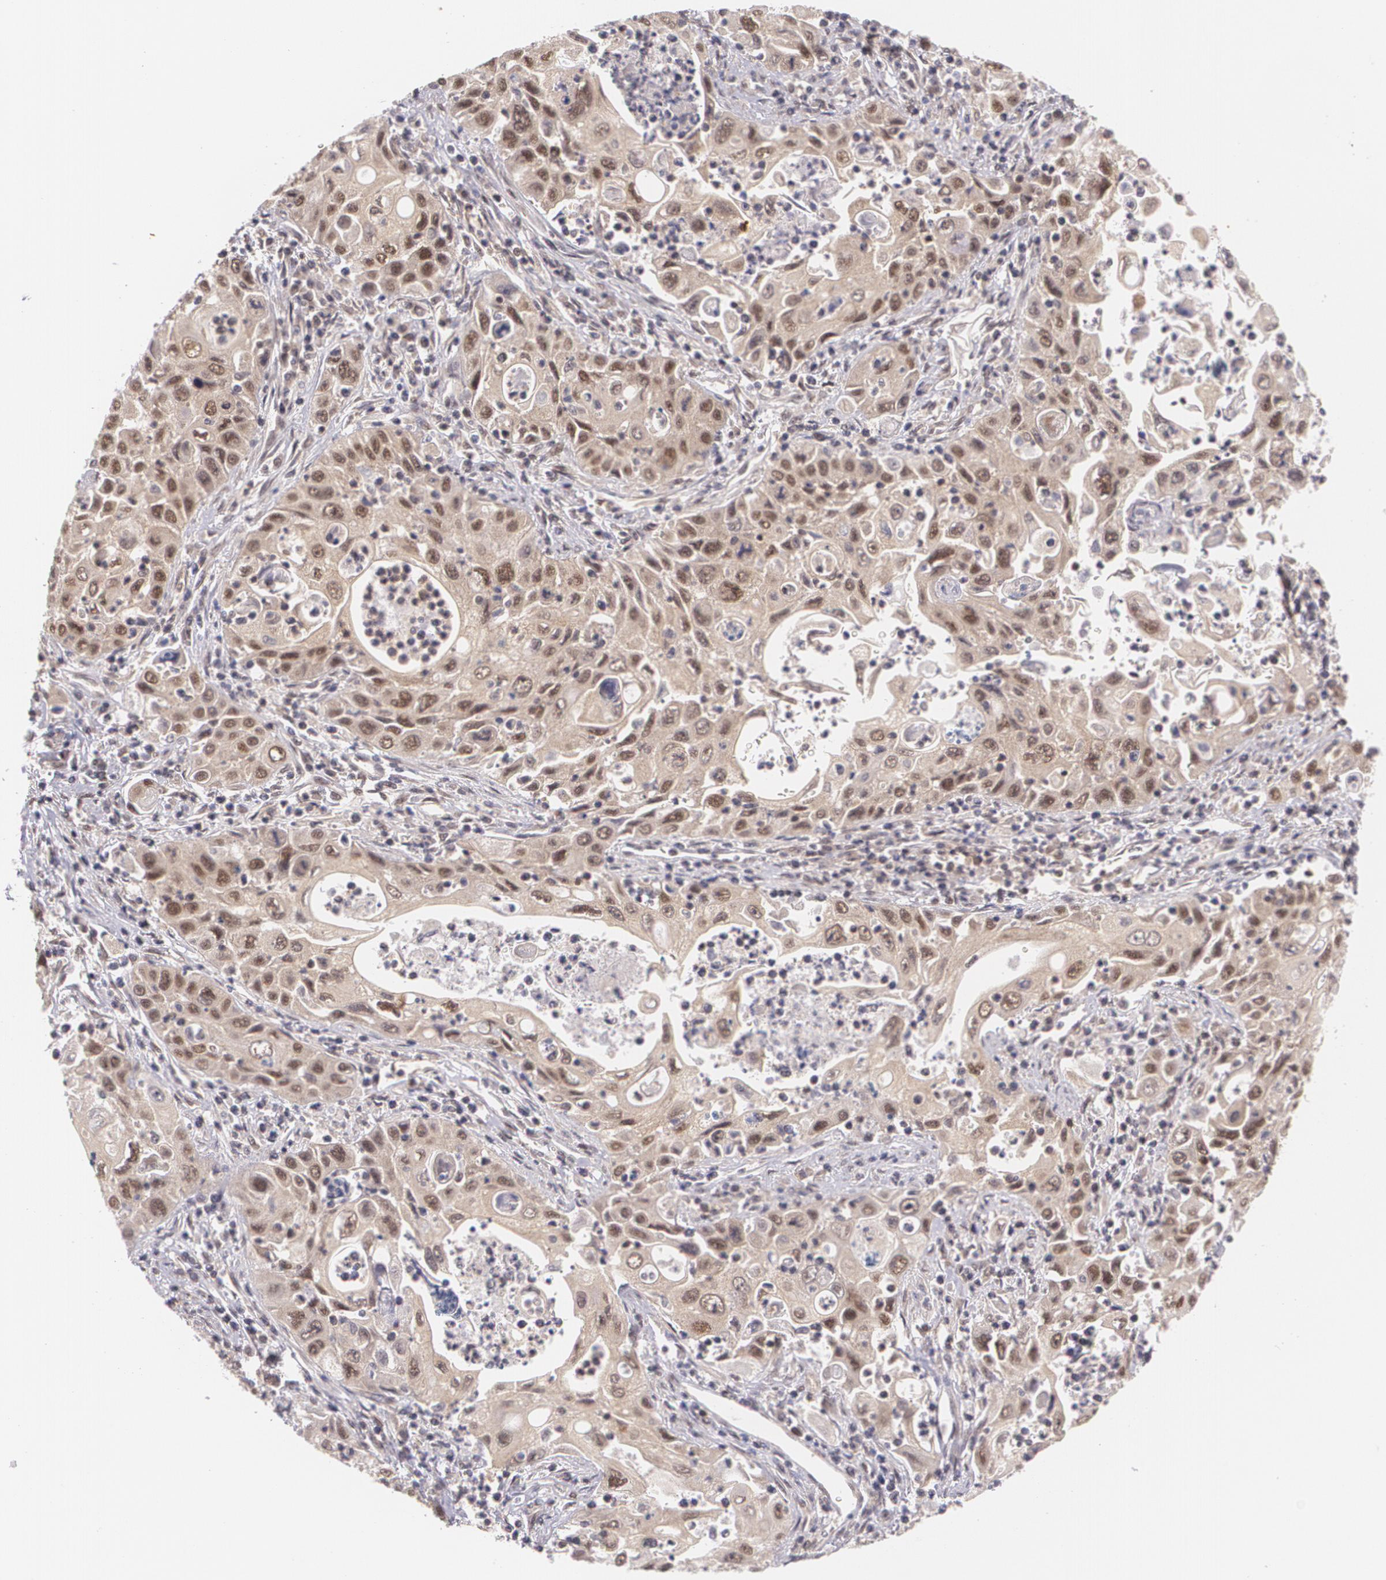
{"staining": {"intensity": "moderate", "quantity": "25%-75%", "location": "cytoplasmic/membranous,nuclear"}, "tissue": "pancreatic cancer", "cell_type": "Tumor cells", "image_type": "cancer", "snomed": [{"axis": "morphology", "description": "Adenocarcinoma, NOS"}, {"axis": "topography", "description": "Pancreas"}], "caption": "Immunohistochemical staining of pancreatic adenocarcinoma demonstrates moderate cytoplasmic/membranous and nuclear protein positivity in approximately 25%-75% of tumor cells. (Stains: DAB in brown, nuclei in blue, Microscopy: brightfield microscopy at high magnification).", "gene": "CUL2", "patient": {"sex": "male", "age": 70}}